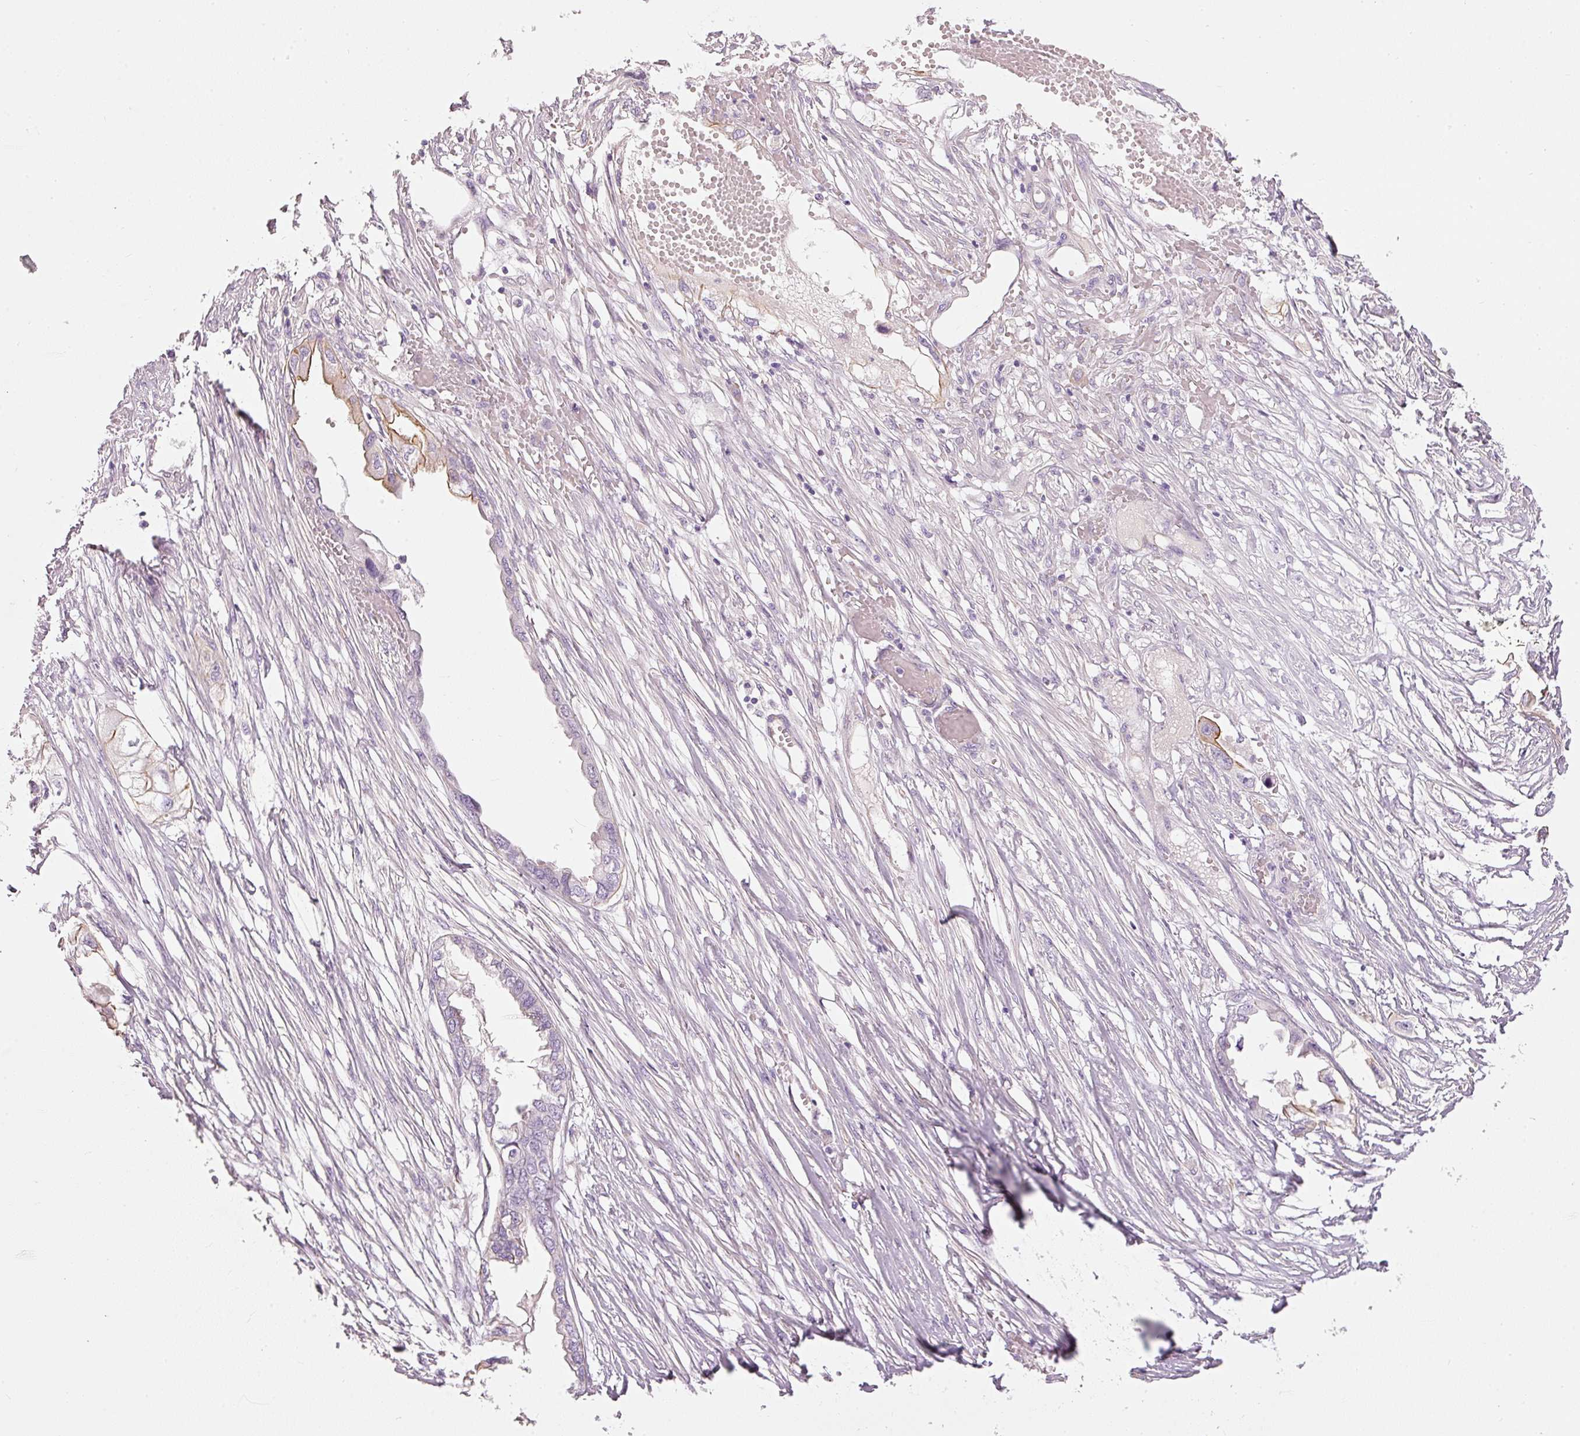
{"staining": {"intensity": "negative", "quantity": "none", "location": "none"}, "tissue": "endometrial cancer", "cell_type": "Tumor cells", "image_type": "cancer", "snomed": [{"axis": "morphology", "description": "Adenocarcinoma, NOS"}, {"axis": "morphology", "description": "Adenocarcinoma, metastatic, NOS"}, {"axis": "topography", "description": "Adipose tissue"}, {"axis": "topography", "description": "Endometrium"}], "caption": "This is an immunohistochemistry photomicrograph of human adenocarcinoma (endometrial). There is no positivity in tumor cells.", "gene": "OSR2", "patient": {"sex": "female", "age": 67}}